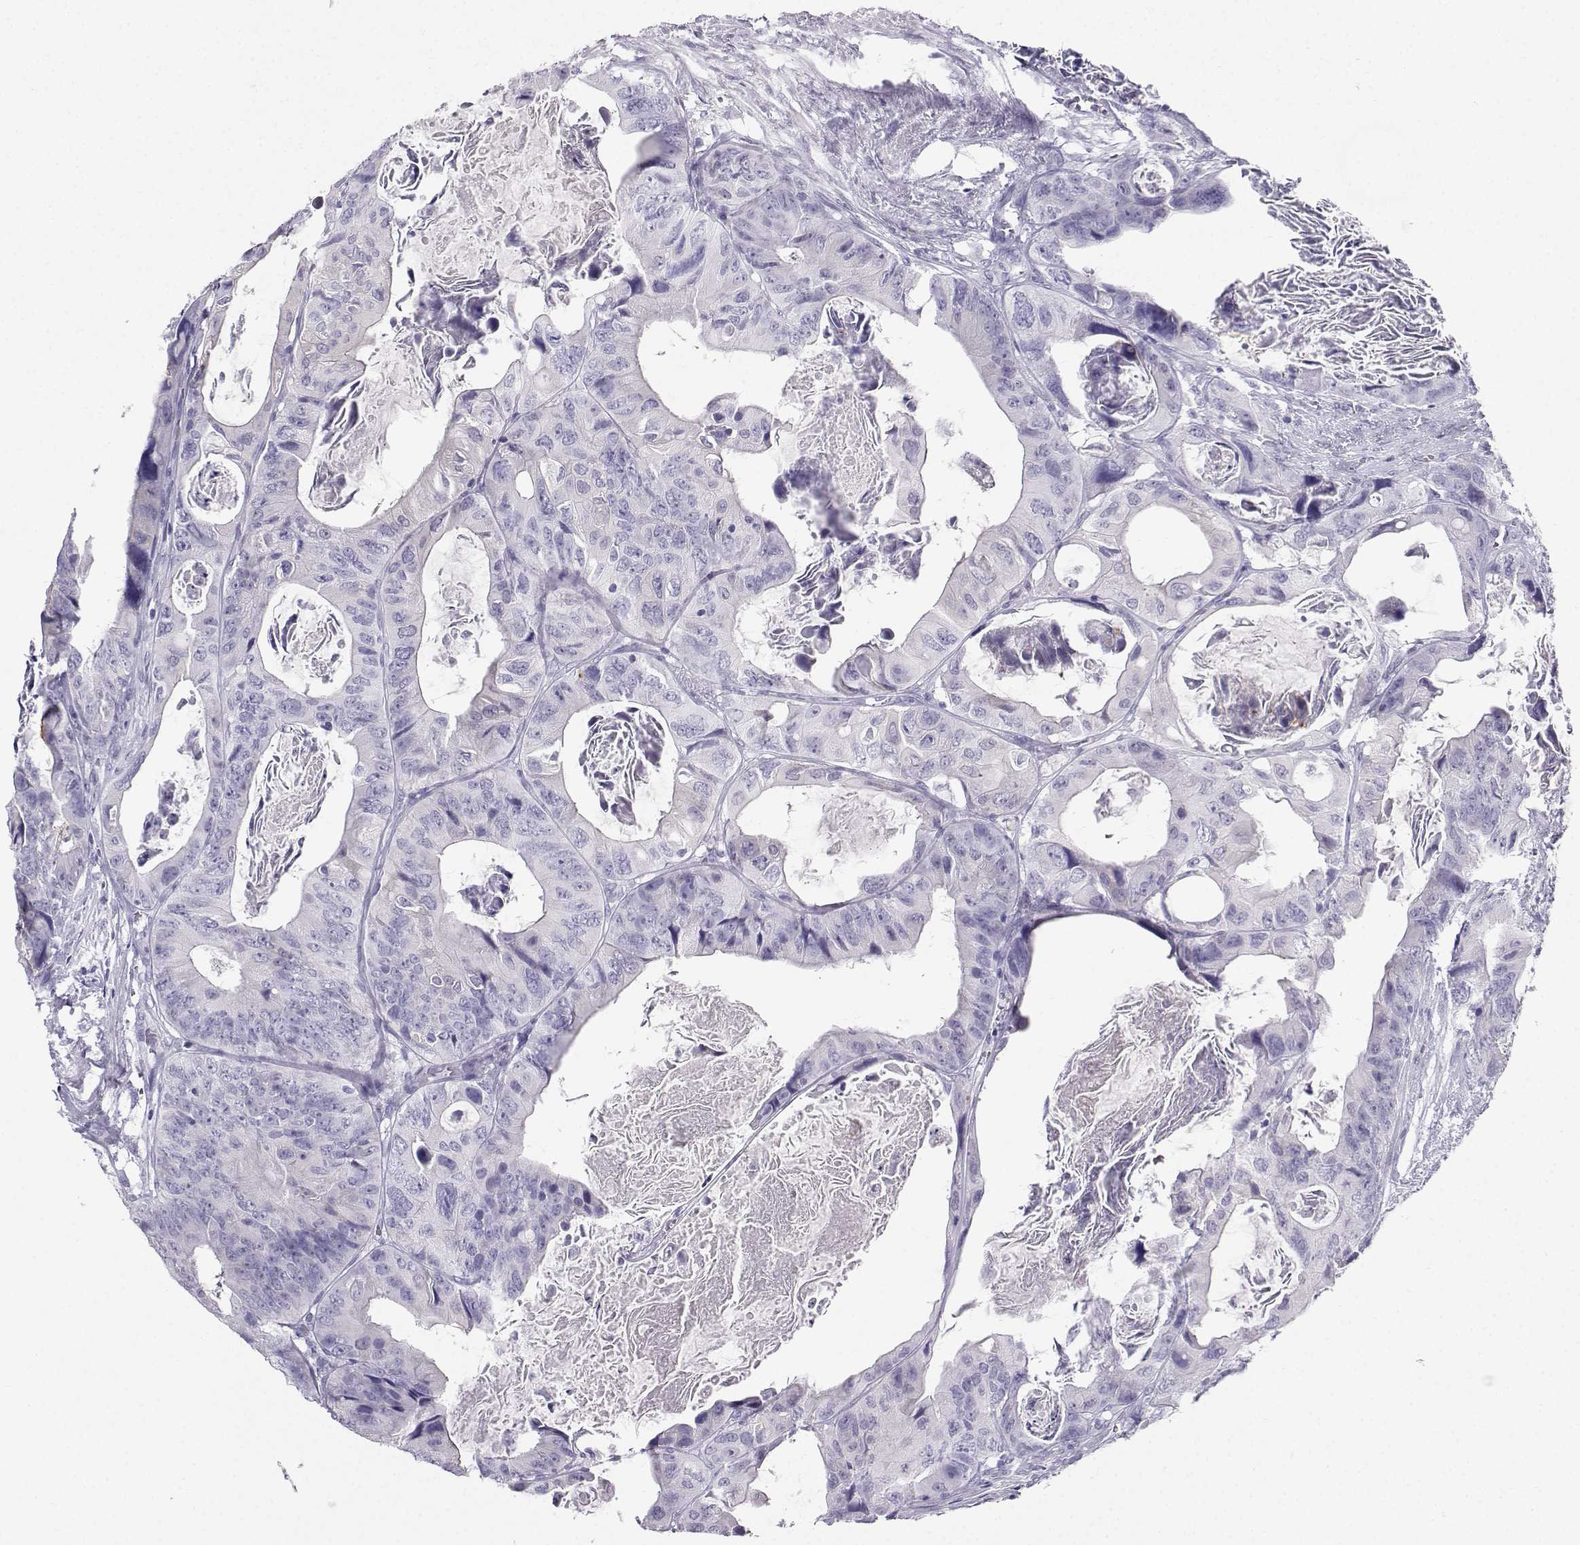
{"staining": {"intensity": "negative", "quantity": "none", "location": "none"}, "tissue": "colorectal cancer", "cell_type": "Tumor cells", "image_type": "cancer", "snomed": [{"axis": "morphology", "description": "Adenocarcinoma, NOS"}, {"axis": "topography", "description": "Rectum"}], "caption": "Immunohistochemistry (IHC) of colorectal cancer (adenocarcinoma) demonstrates no expression in tumor cells.", "gene": "IQCD", "patient": {"sex": "male", "age": 64}}